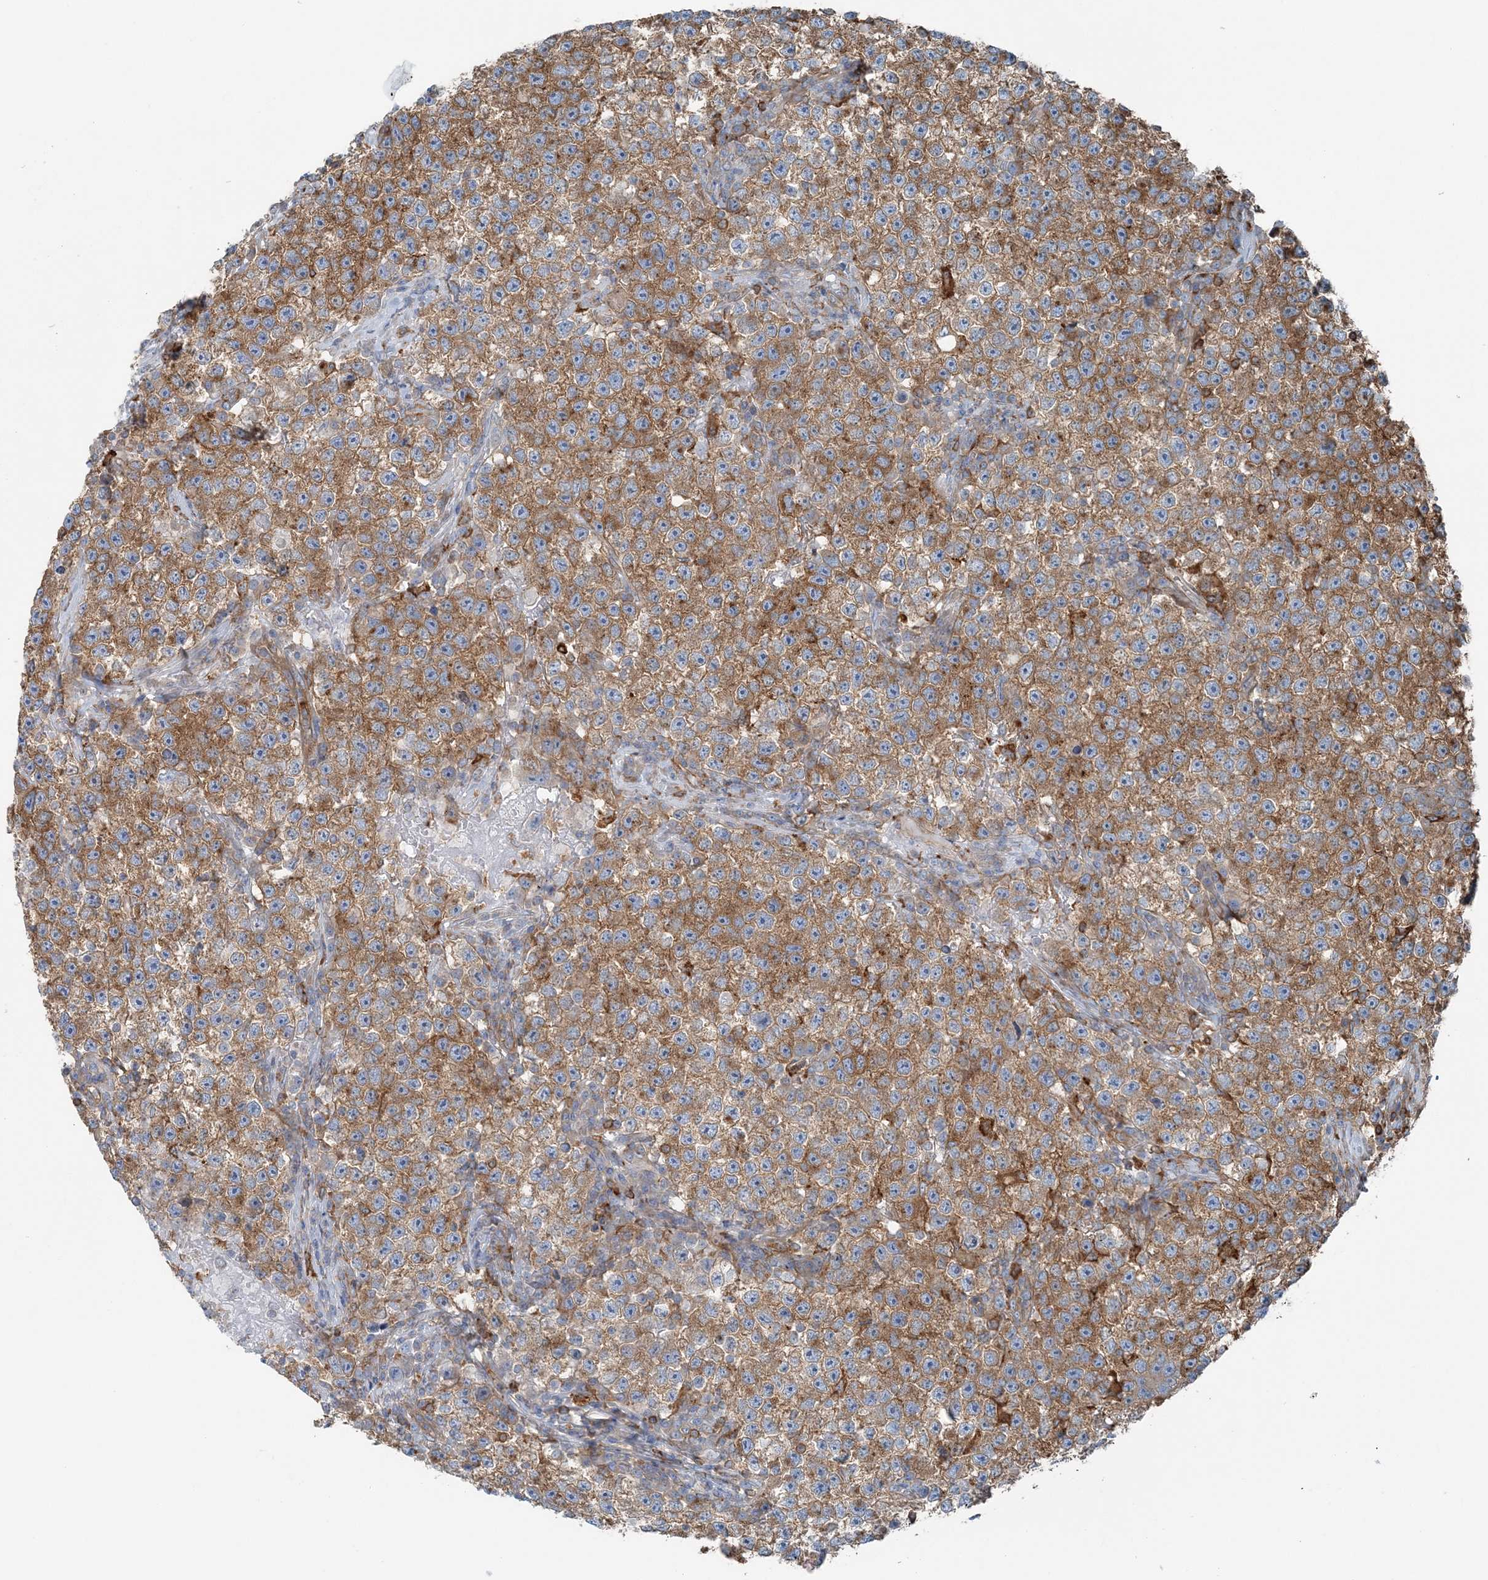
{"staining": {"intensity": "moderate", "quantity": ">75%", "location": "cytoplasmic/membranous"}, "tissue": "testis cancer", "cell_type": "Tumor cells", "image_type": "cancer", "snomed": [{"axis": "morphology", "description": "Seminoma, NOS"}, {"axis": "topography", "description": "Testis"}], "caption": "Tumor cells reveal medium levels of moderate cytoplasmic/membranous expression in about >75% of cells in human testis cancer.", "gene": "SNX2", "patient": {"sex": "male", "age": 22}}